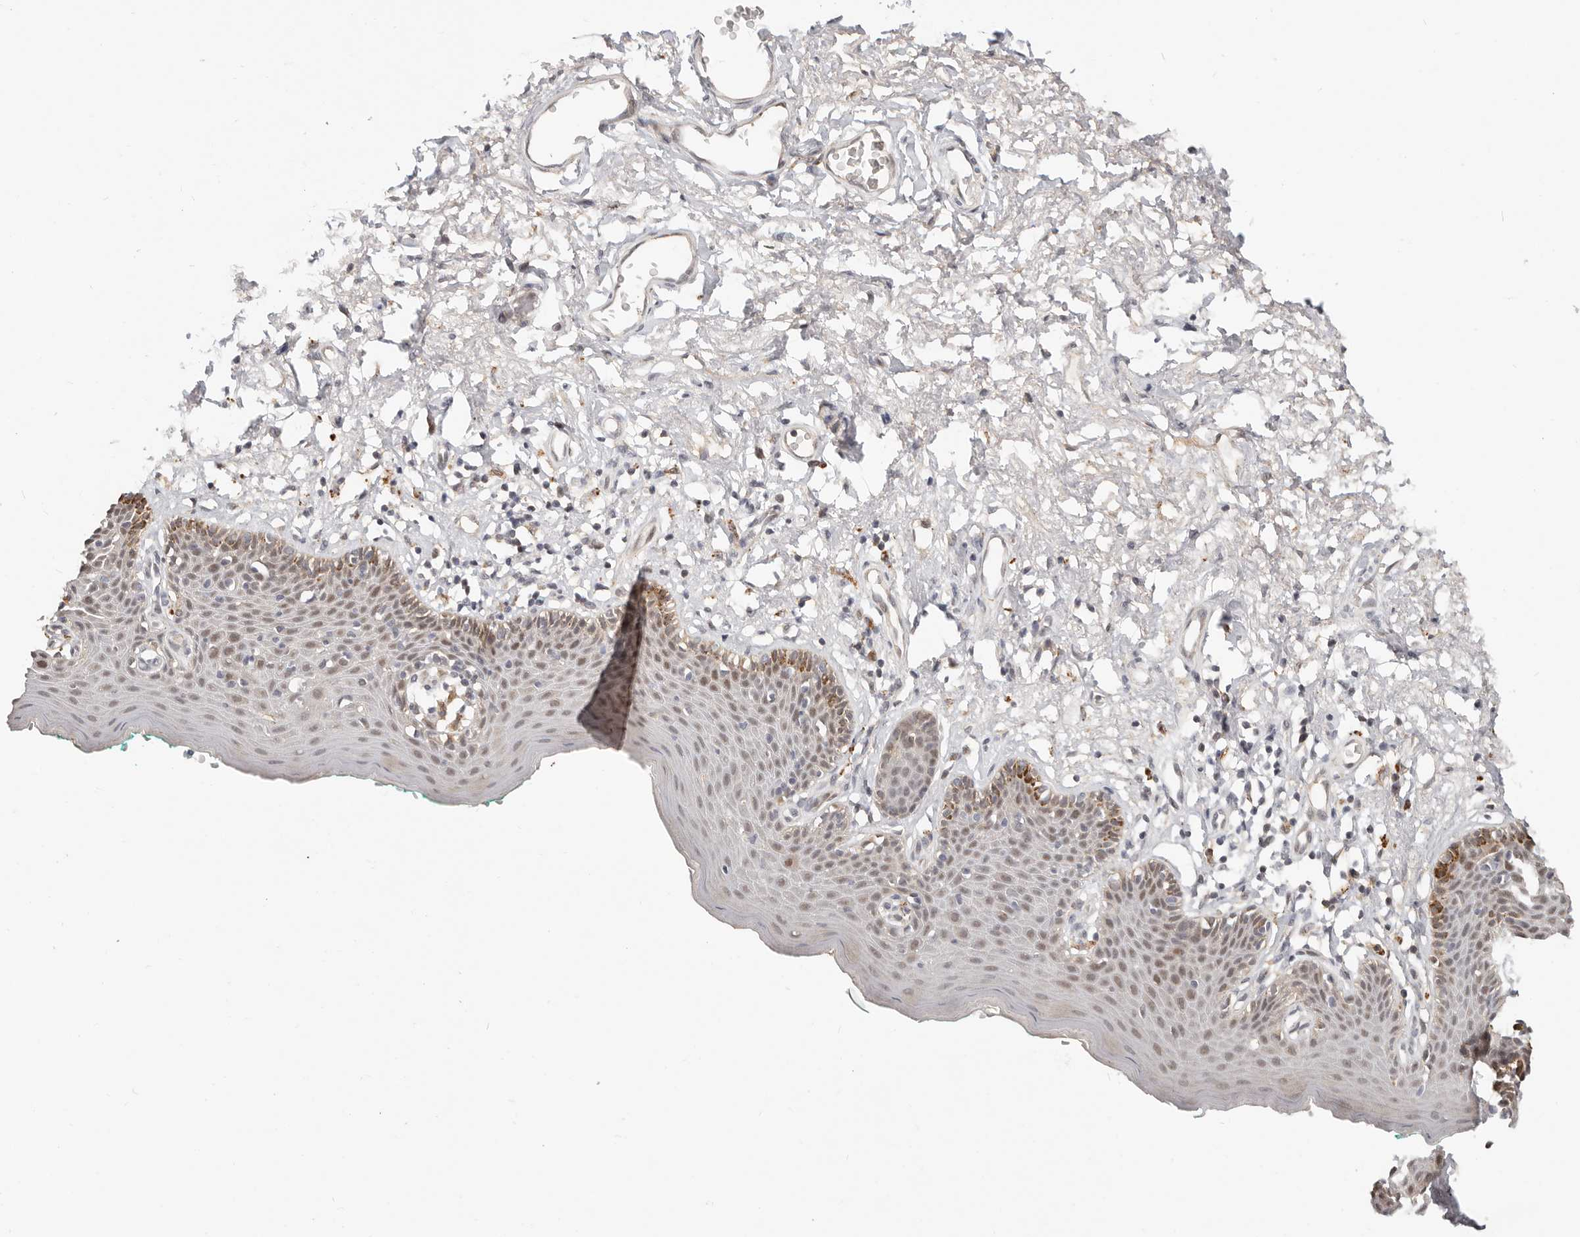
{"staining": {"intensity": "moderate", "quantity": ">75%", "location": "cytoplasmic/membranous,nuclear"}, "tissue": "skin", "cell_type": "Epidermal cells", "image_type": "normal", "snomed": [{"axis": "morphology", "description": "Normal tissue, NOS"}, {"axis": "topography", "description": "Vulva"}], "caption": "Brown immunohistochemical staining in benign skin exhibits moderate cytoplasmic/membranous,nuclear expression in approximately >75% of epidermal cells. Immunohistochemistry stains the protein of interest in brown and the nuclei are stained blue.", "gene": "ZRANB1", "patient": {"sex": "female", "age": 66}}